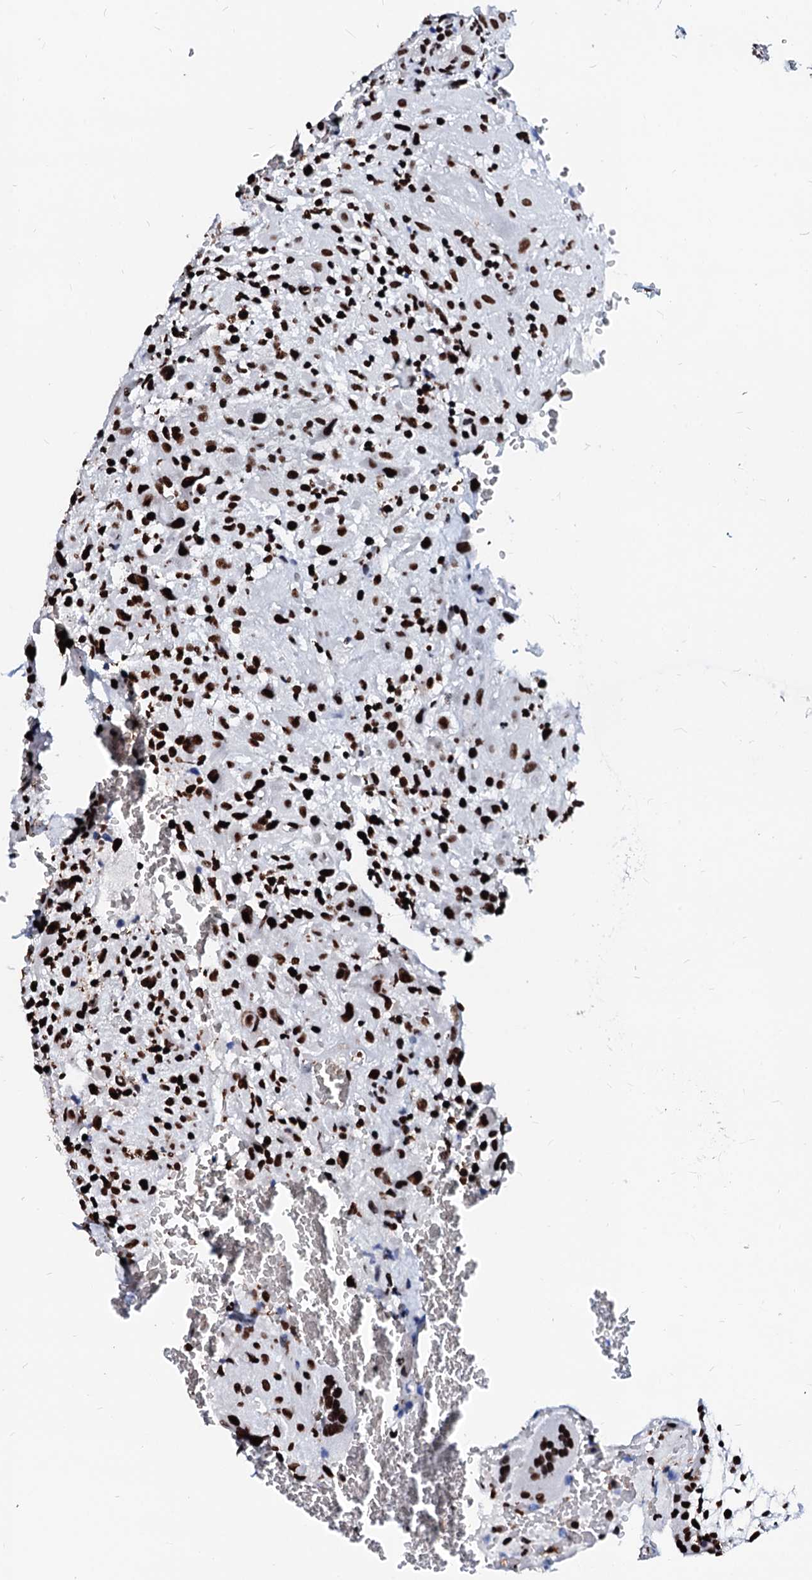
{"staining": {"intensity": "strong", "quantity": ">75%", "location": "nuclear"}, "tissue": "placenta", "cell_type": "Decidual cells", "image_type": "normal", "snomed": [{"axis": "morphology", "description": "Normal tissue, NOS"}, {"axis": "topography", "description": "Placenta"}], "caption": "Decidual cells reveal strong nuclear positivity in approximately >75% of cells in benign placenta.", "gene": "RALY", "patient": {"sex": "female", "age": 35}}